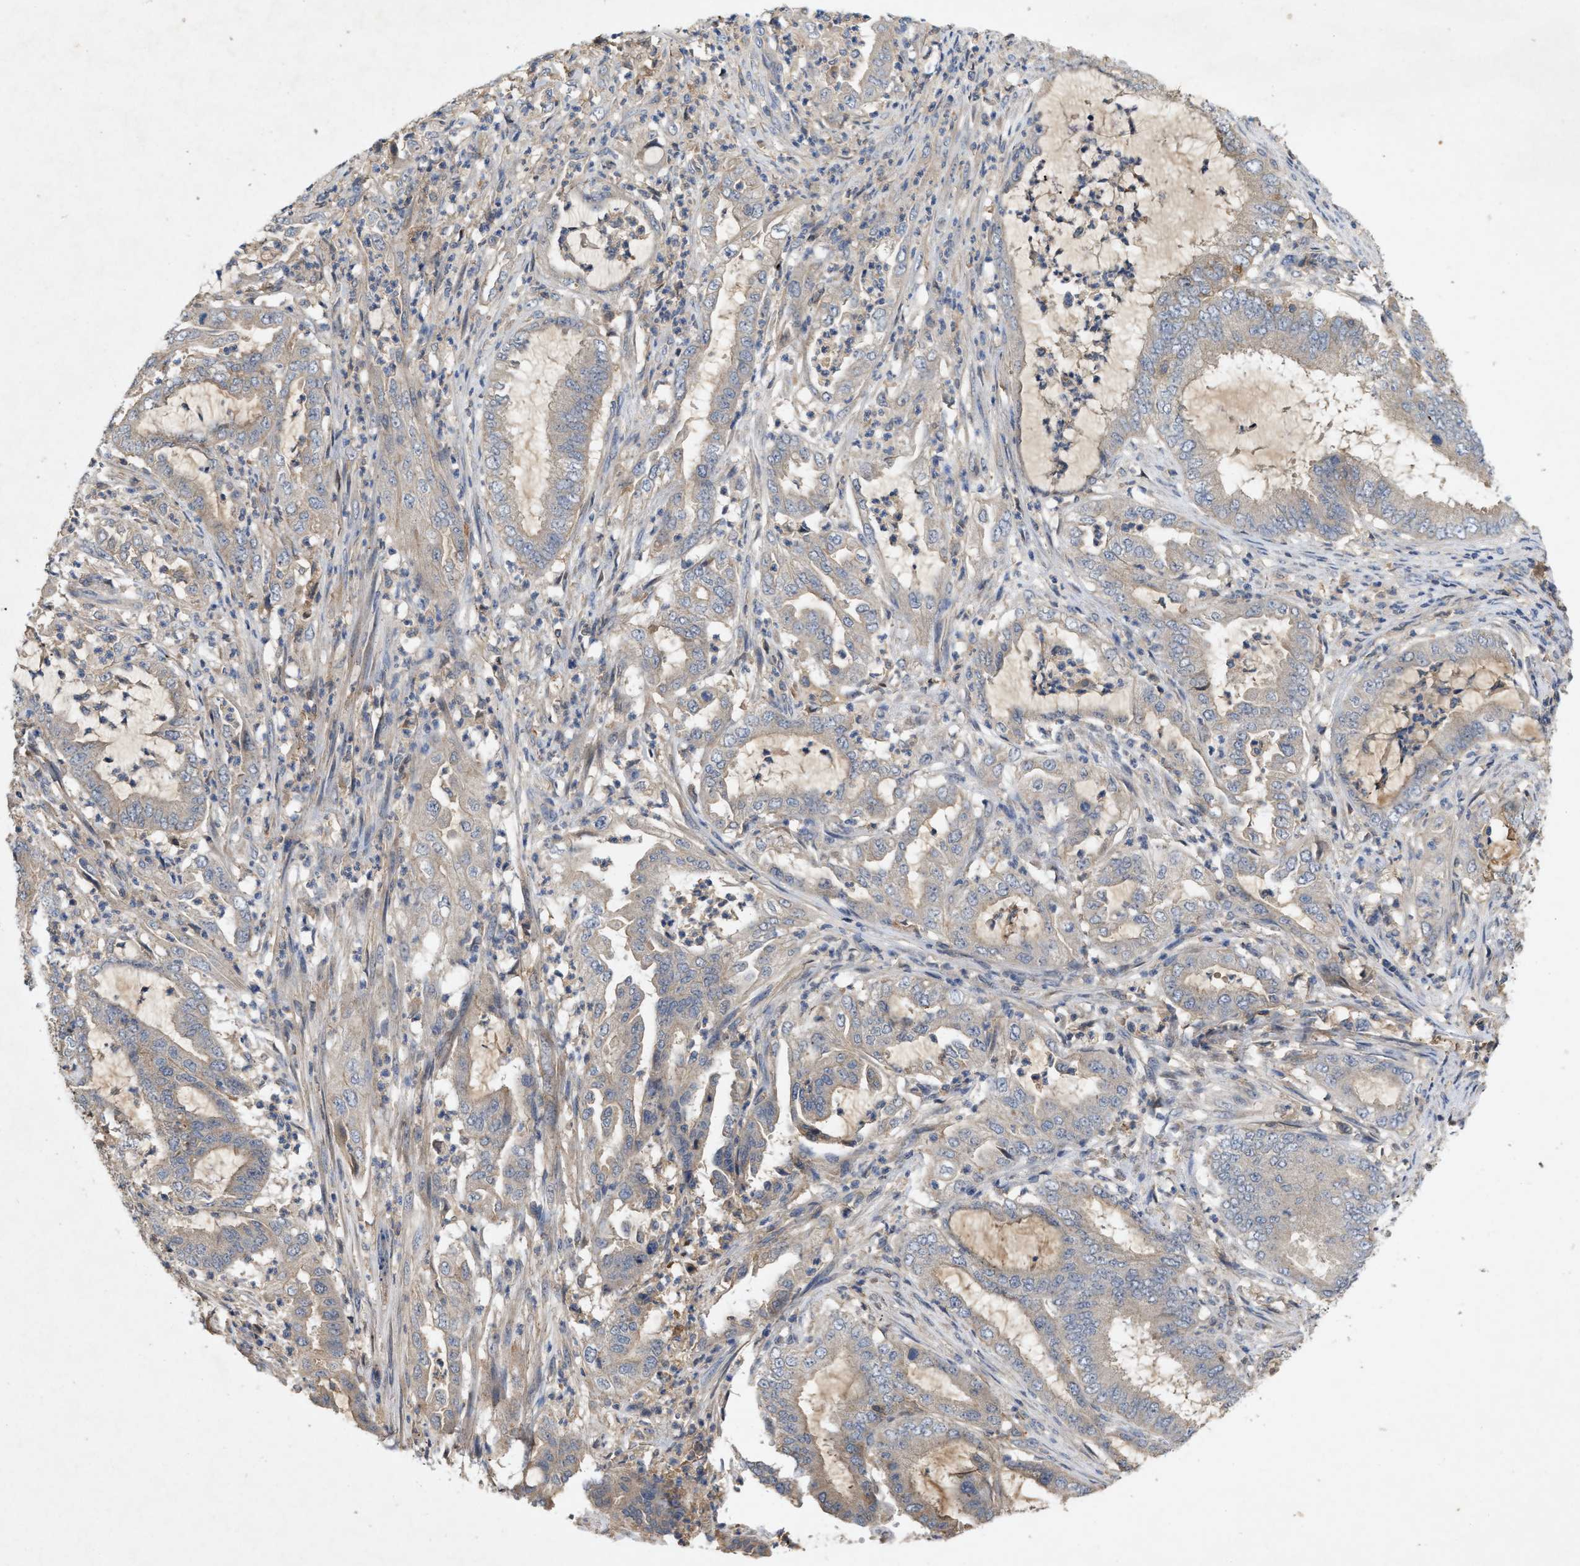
{"staining": {"intensity": "weak", "quantity": "<25%", "location": "cytoplasmic/membranous"}, "tissue": "endometrial cancer", "cell_type": "Tumor cells", "image_type": "cancer", "snomed": [{"axis": "morphology", "description": "Adenocarcinoma, NOS"}, {"axis": "topography", "description": "Endometrium"}], "caption": "The immunohistochemistry (IHC) photomicrograph has no significant staining in tumor cells of endometrial cancer tissue.", "gene": "LPAR2", "patient": {"sex": "female", "age": 51}}